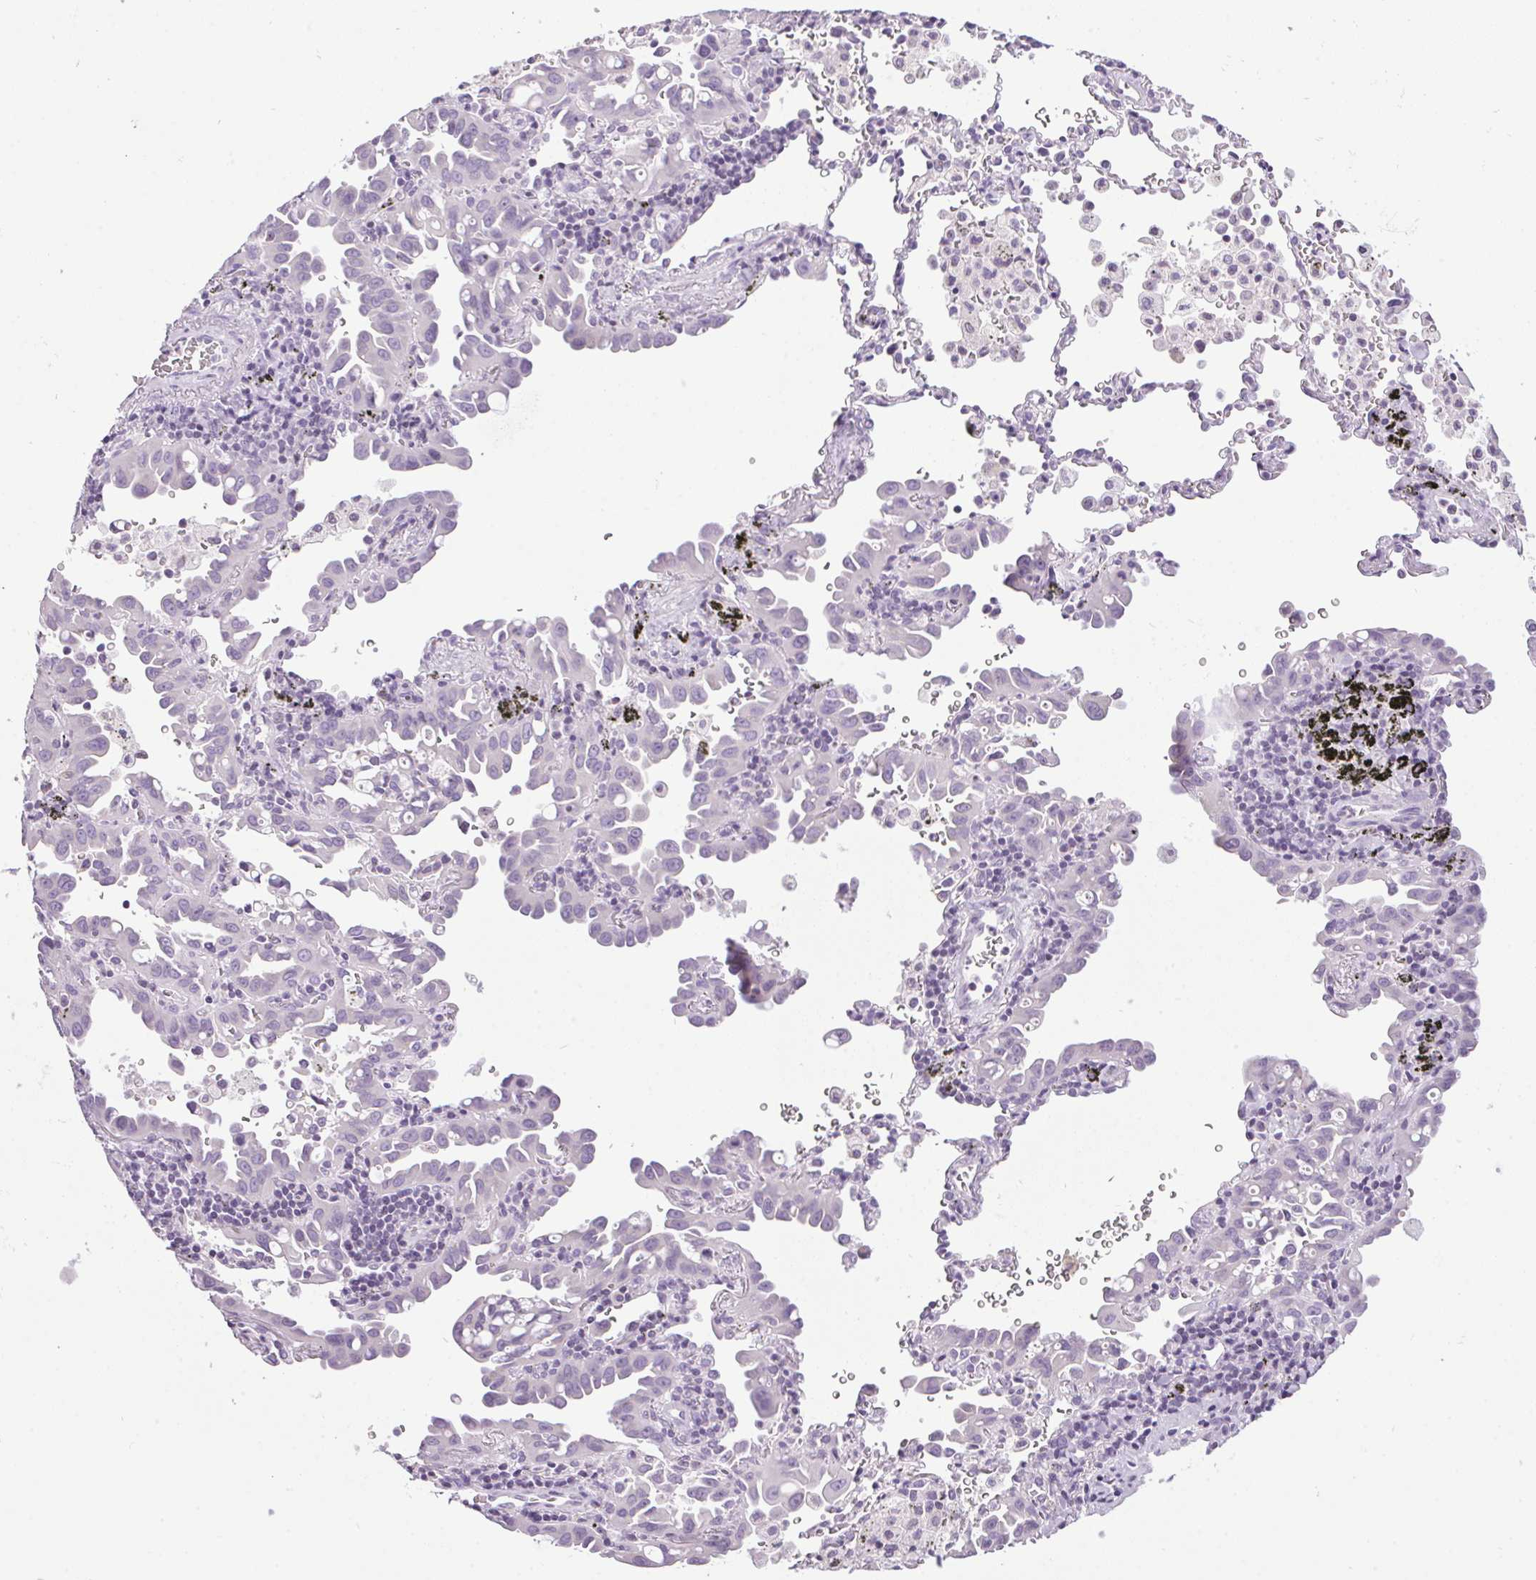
{"staining": {"intensity": "negative", "quantity": "none", "location": "none"}, "tissue": "lung cancer", "cell_type": "Tumor cells", "image_type": "cancer", "snomed": [{"axis": "morphology", "description": "Adenocarcinoma, NOS"}, {"axis": "topography", "description": "Lung"}], "caption": "Tumor cells show no significant protein expression in lung cancer (adenocarcinoma).", "gene": "TMEM88B", "patient": {"sex": "male", "age": 68}}